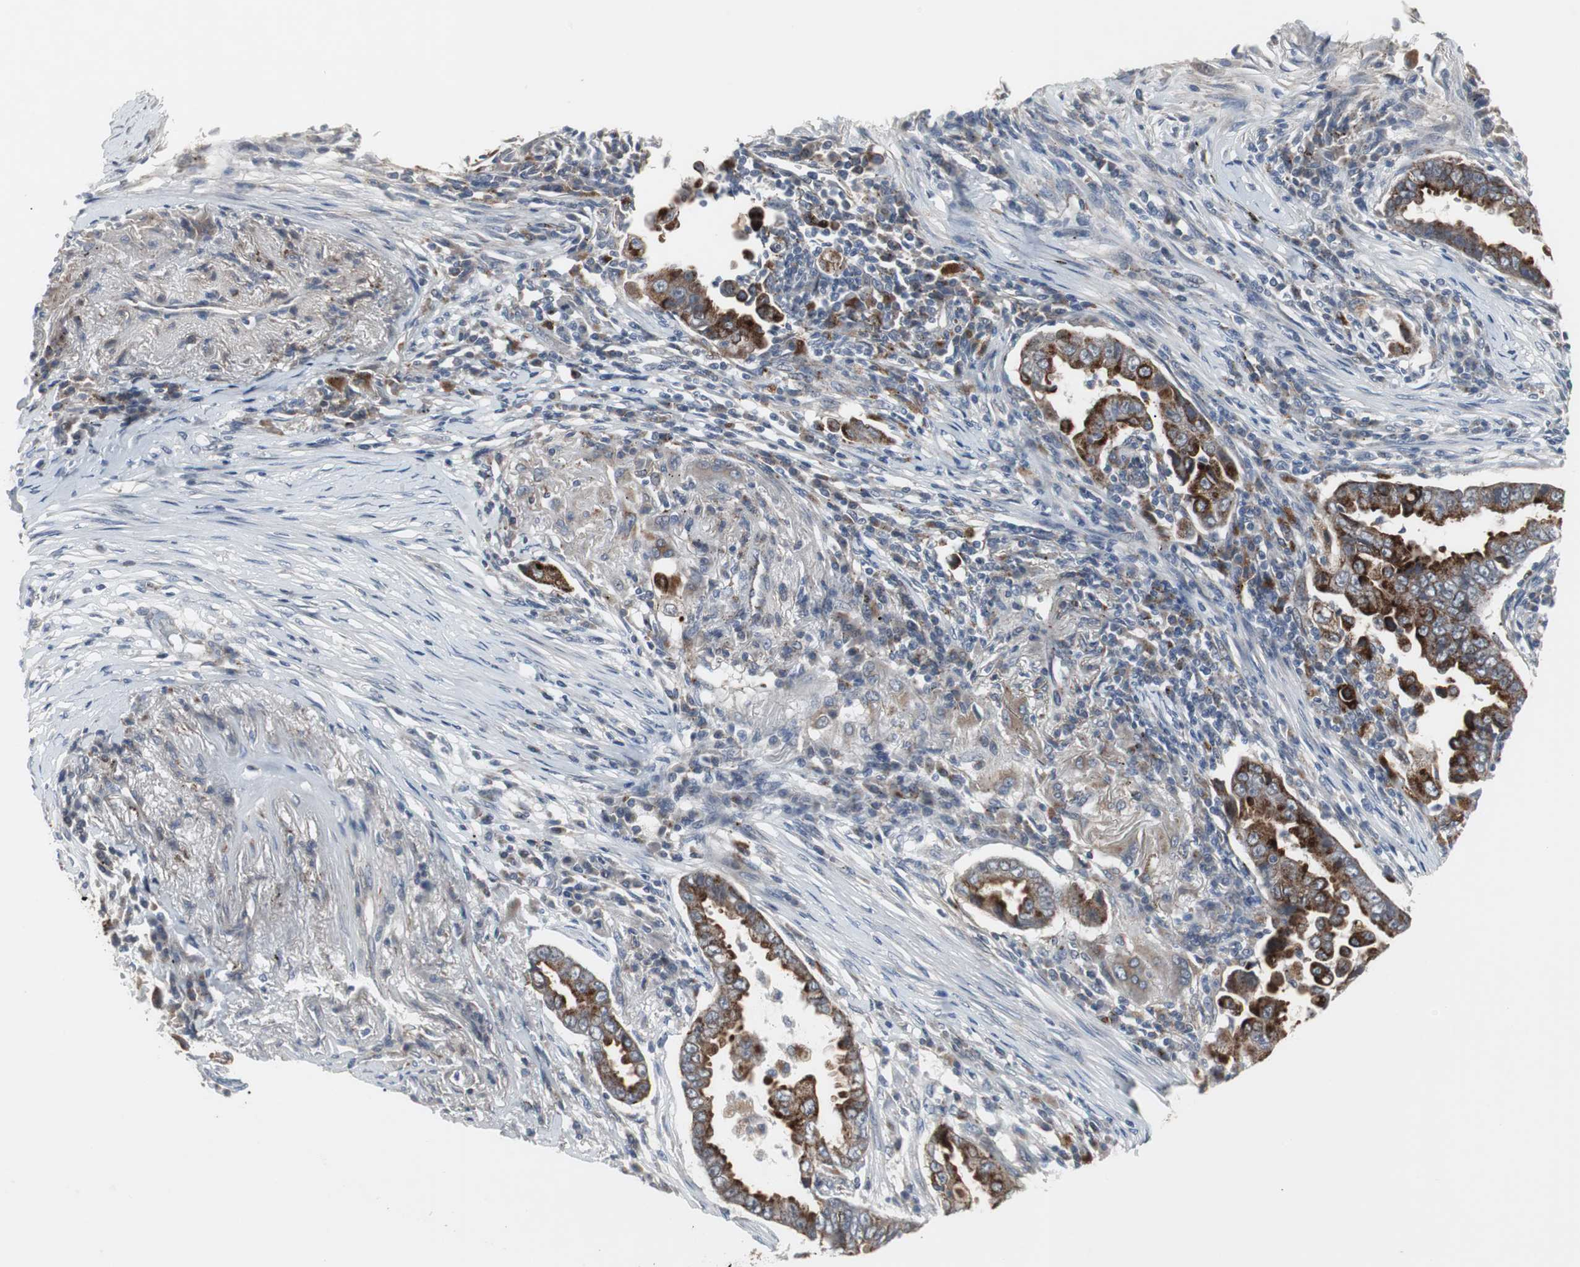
{"staining": {"intensity": "strong", "quantity": ">75%", "location": "cytoplasmic/membranous"}, "tissue": "lung cancer", "cell_type": "Tumor cells", "image_type": "cancer", "snomed": [{"axis": "morphology", "description": "Normal tissue, NOS"}, {"axis": "morphology", "description": "Inflammation, NOS"}, {"axis": "morphology", "description": "Adenocarcinoma, NOS"}, {"axis": "topography", "description": "Lung"}], "caption": "A brown stain highlights strong cytoplasmic/membranous expression of a protein in lung adenocarcinoma tumor cells.", "gene": "GBA1", "patient": {"sex": "female", "age": 64}}